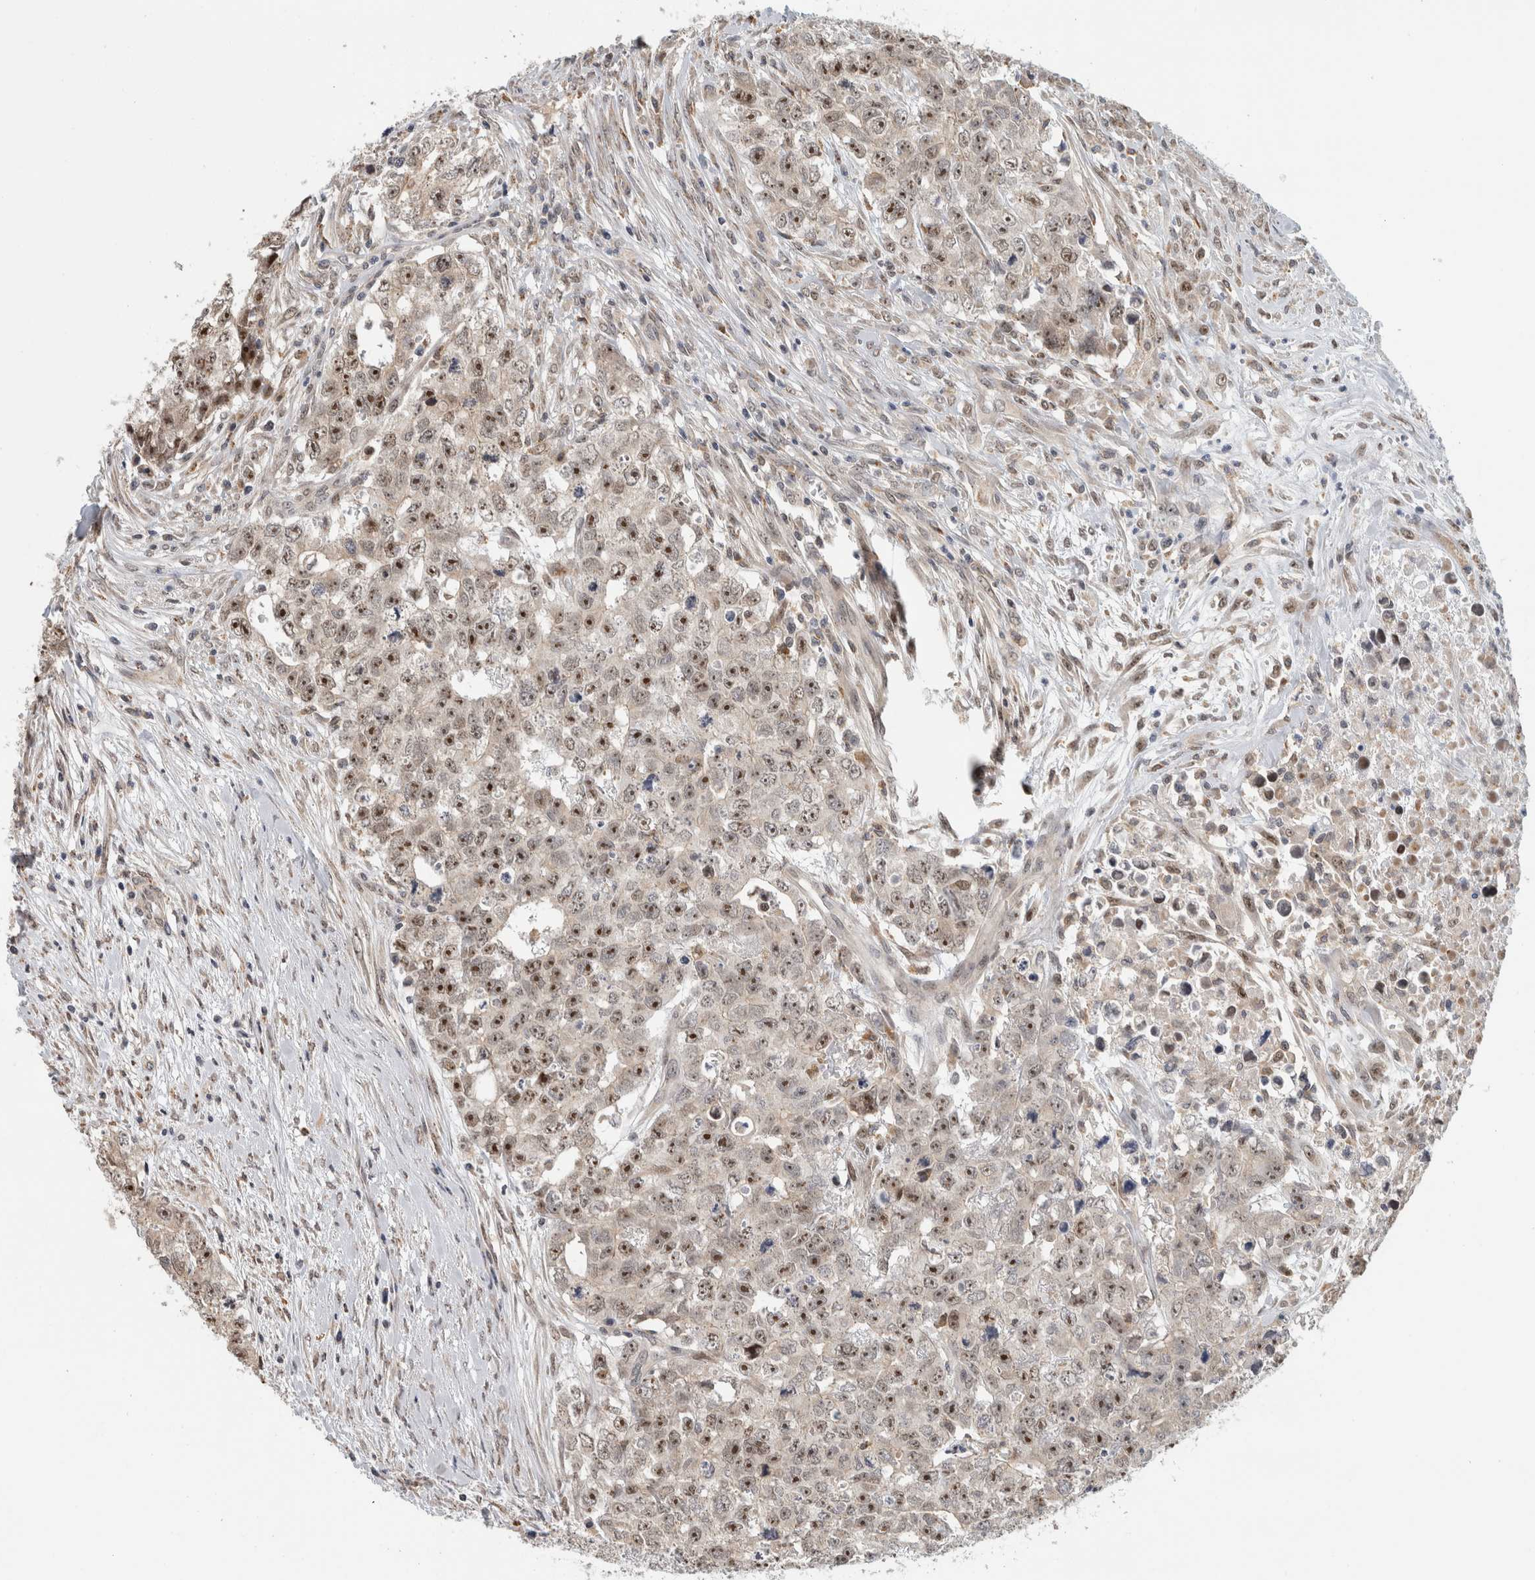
{"staining": {"intensity": "strong", "quantity": ">75%", "location": "nuclear"}, "tissue": "testis cancer", "cell_type": "Tumor cells", "image_type": "cancer", "snomed": [{"axis": "morphology", "description": "Carcinoma, Embryonal, NOS"}, {"axis": "topography", "description": "Testis"}], "caption": "Immunohistochemical staining of human testis embryonal carcinoma shows strong nuclear protein positivity in approximately >75% of tumor cells. Ihc stains the protein of interest in brown and the nuclei are stained blue.", "gene": "NAB2", "patient": {"sex": "male", "age": 28}}